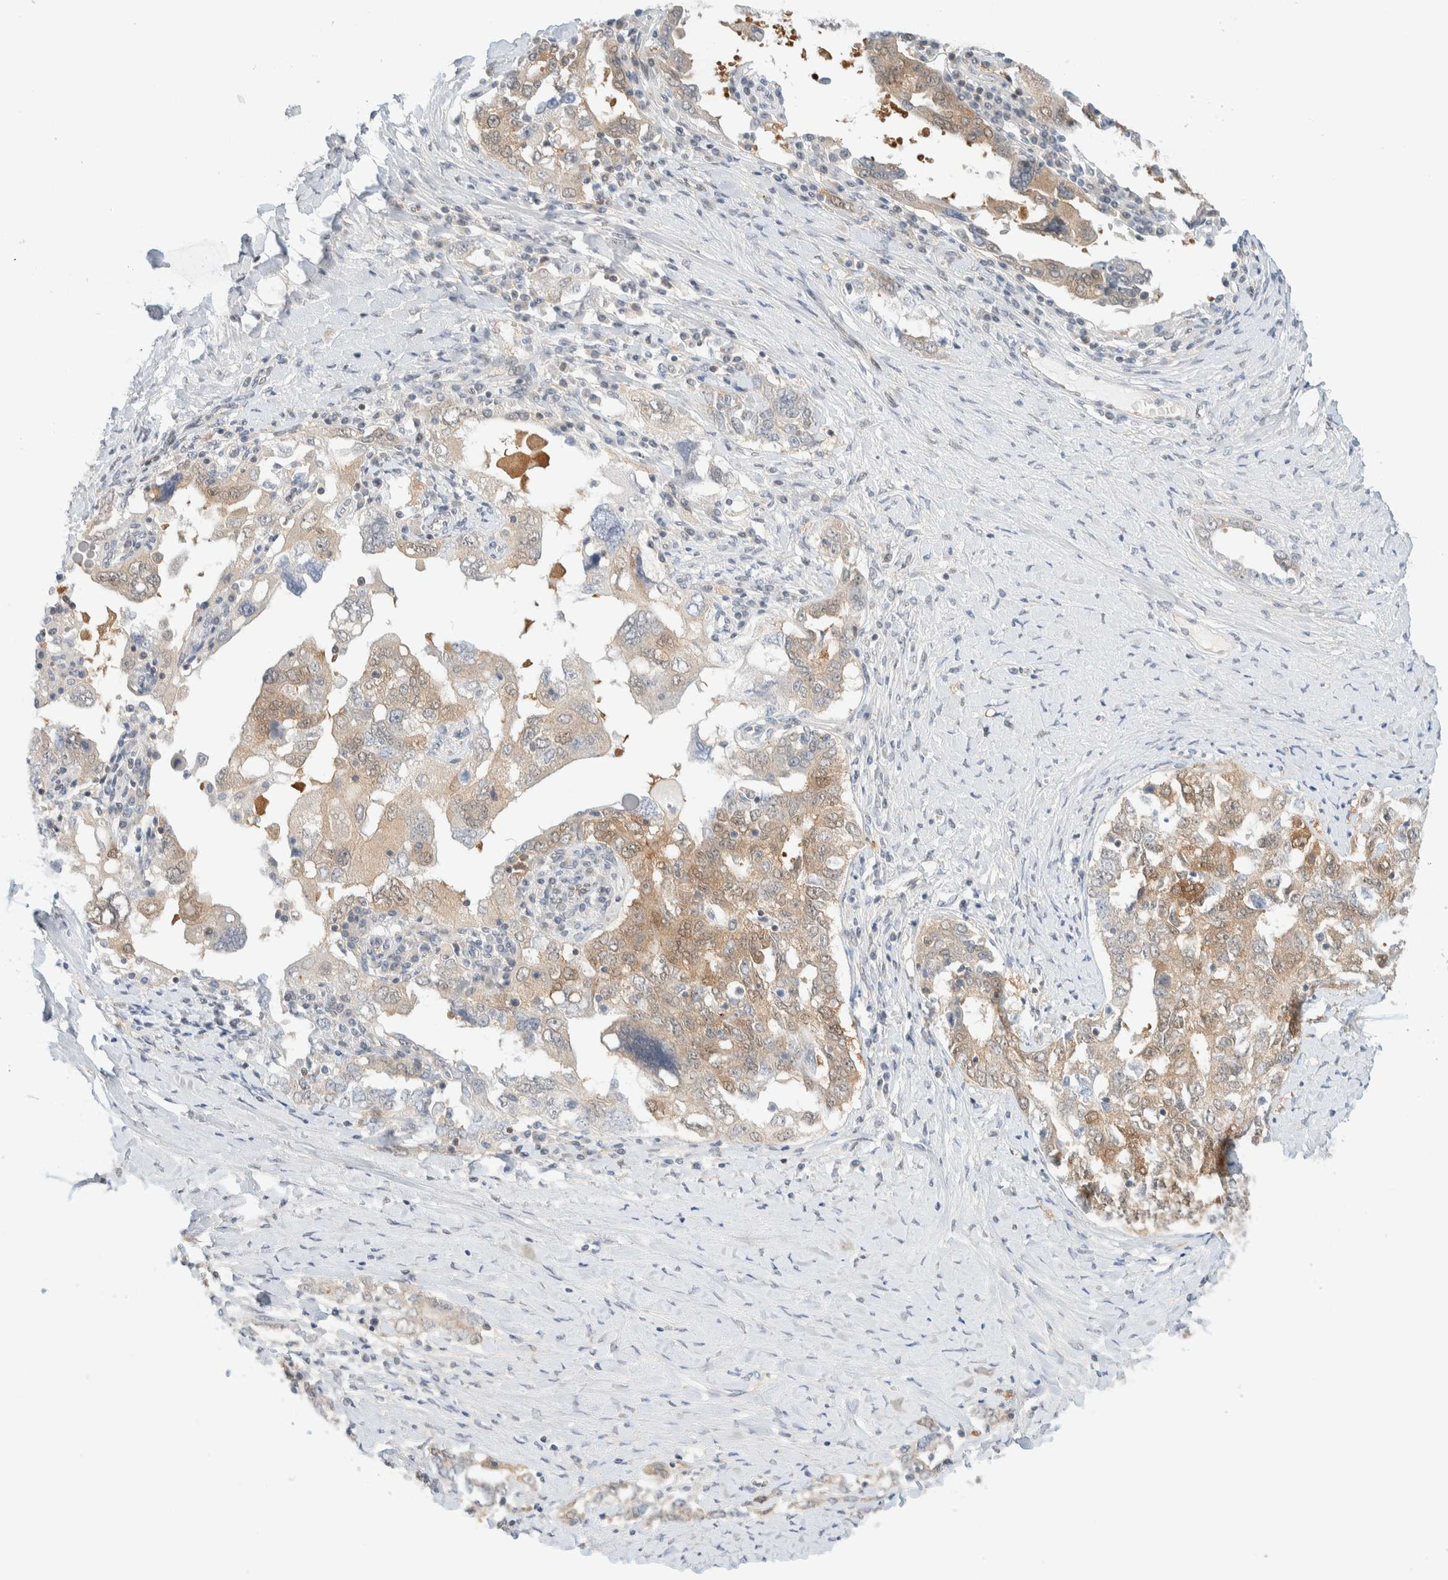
{"staining": {"intensity": "weak", "quantity": ">75%", "location": "cytoplasmic/membranous"}, "tissue": "ovarian cancer", "cell_type": "Tumor cells", "image_type": "cancer", "snomed": [{"axis": "morphology", "description": "Carcinoma, endometroid"}, {"axis": "topography", "description": "Ovary"}], "caption": "Human ovarian cancer (endometroid carcinoma) stained for a protein (brown) shows weak cytoplasmic/membranous positive staining in approximately >75% of tumor cells.", "gene": "PCYT2", "patient": {"sex": "female", "age": 62}}